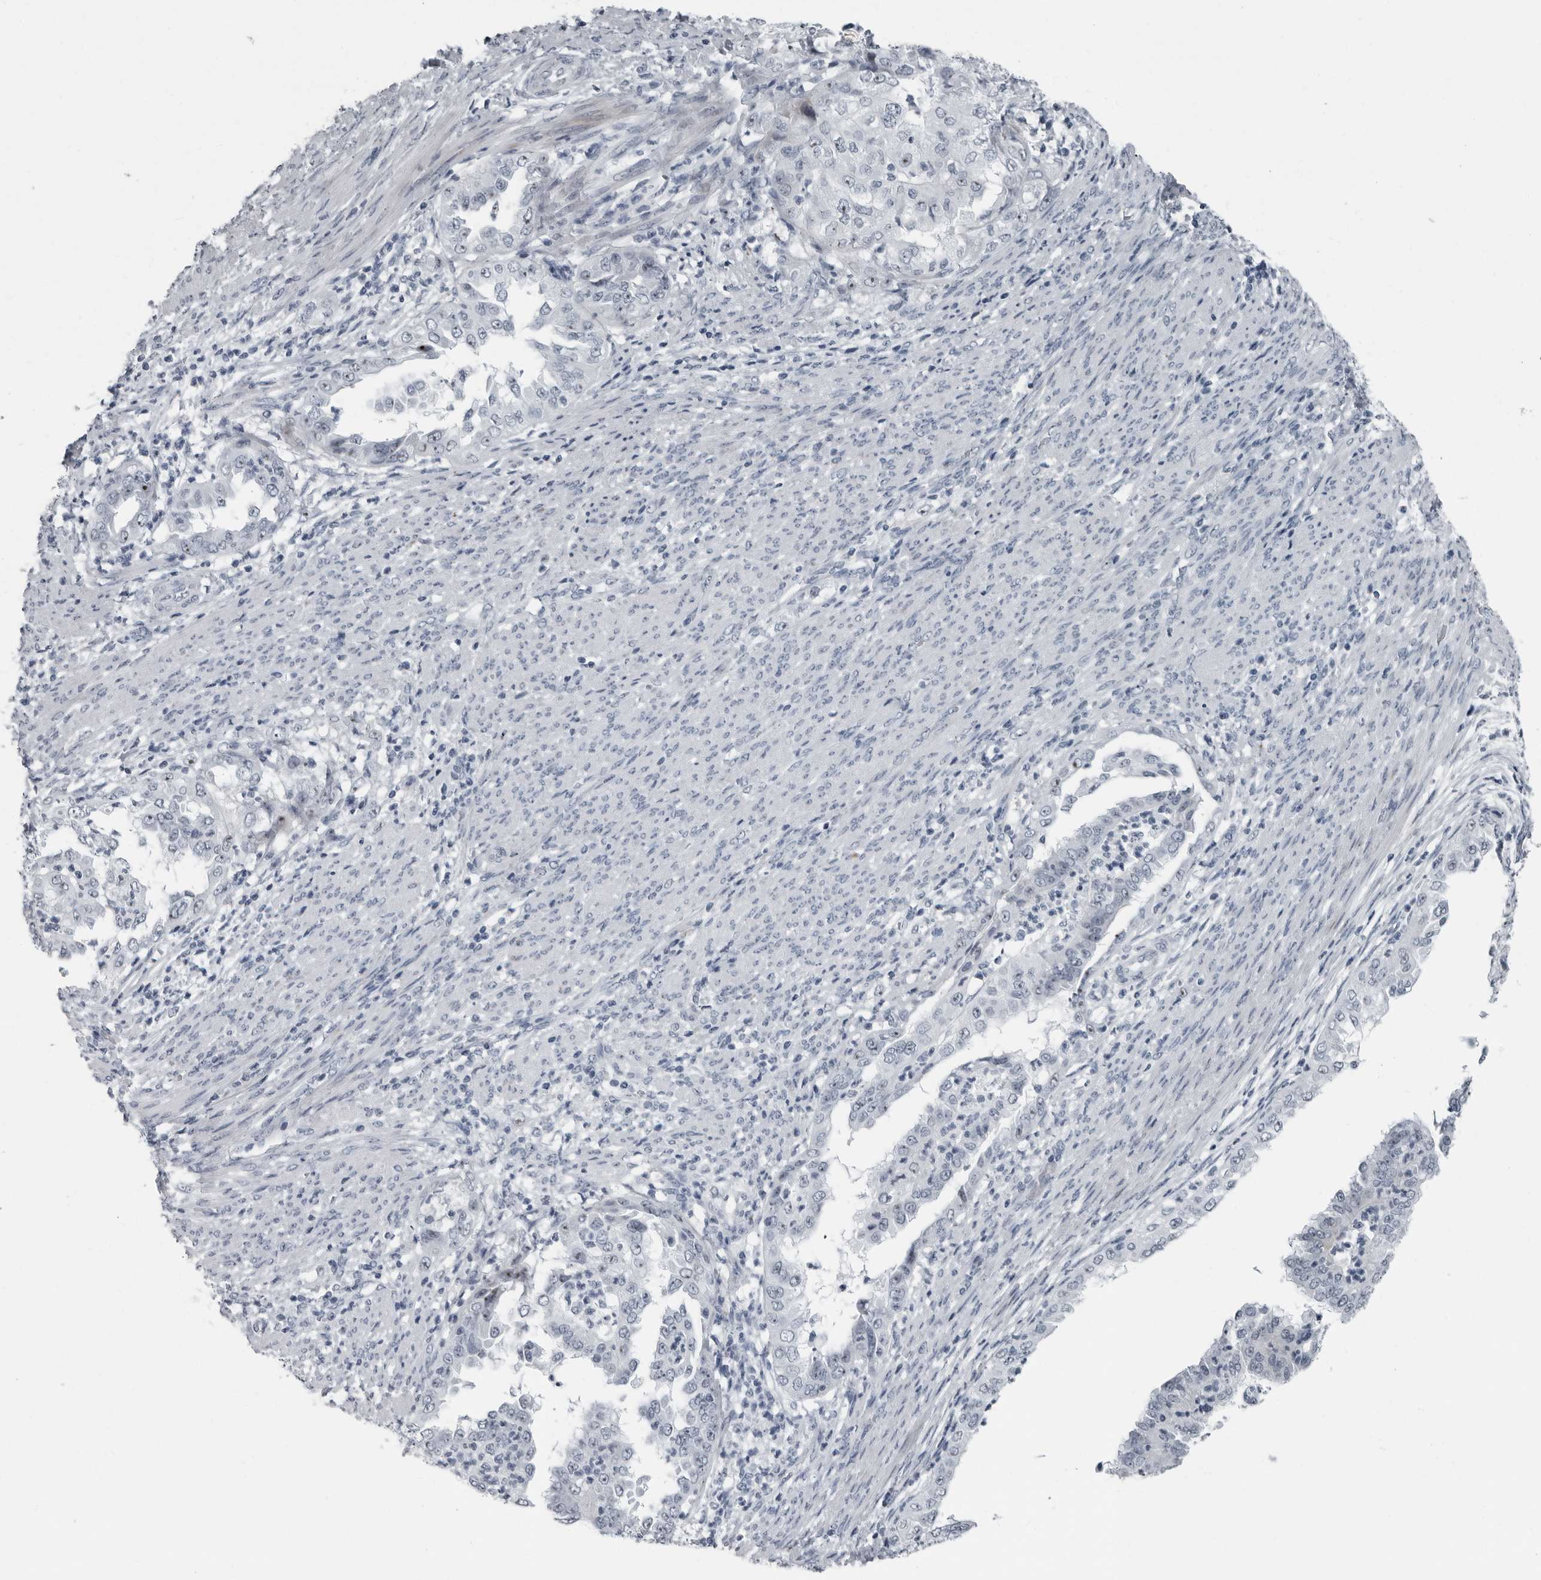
{"staining": {"intensity": "negative", "quantity": "none", "location": "none"}, "tissue": "endometrial cancer", "cell_type": "Tumor cells", "image_type": "cancer", "snomed": [{"axis": "morphology", "description": "Adenocarcinoma, NOS"}, {"axis": "topography", "description": "Endometrium"}], "caption": "High power microscopy photomicrograph of an immunohistochemistry (IHC) photomicrograph of endometrial cancer (adenocarcinoma), revealing no significant positivity in tumor cells.", "gene": "PDCD11", "patient": {"sex": "female", "age": 85}}